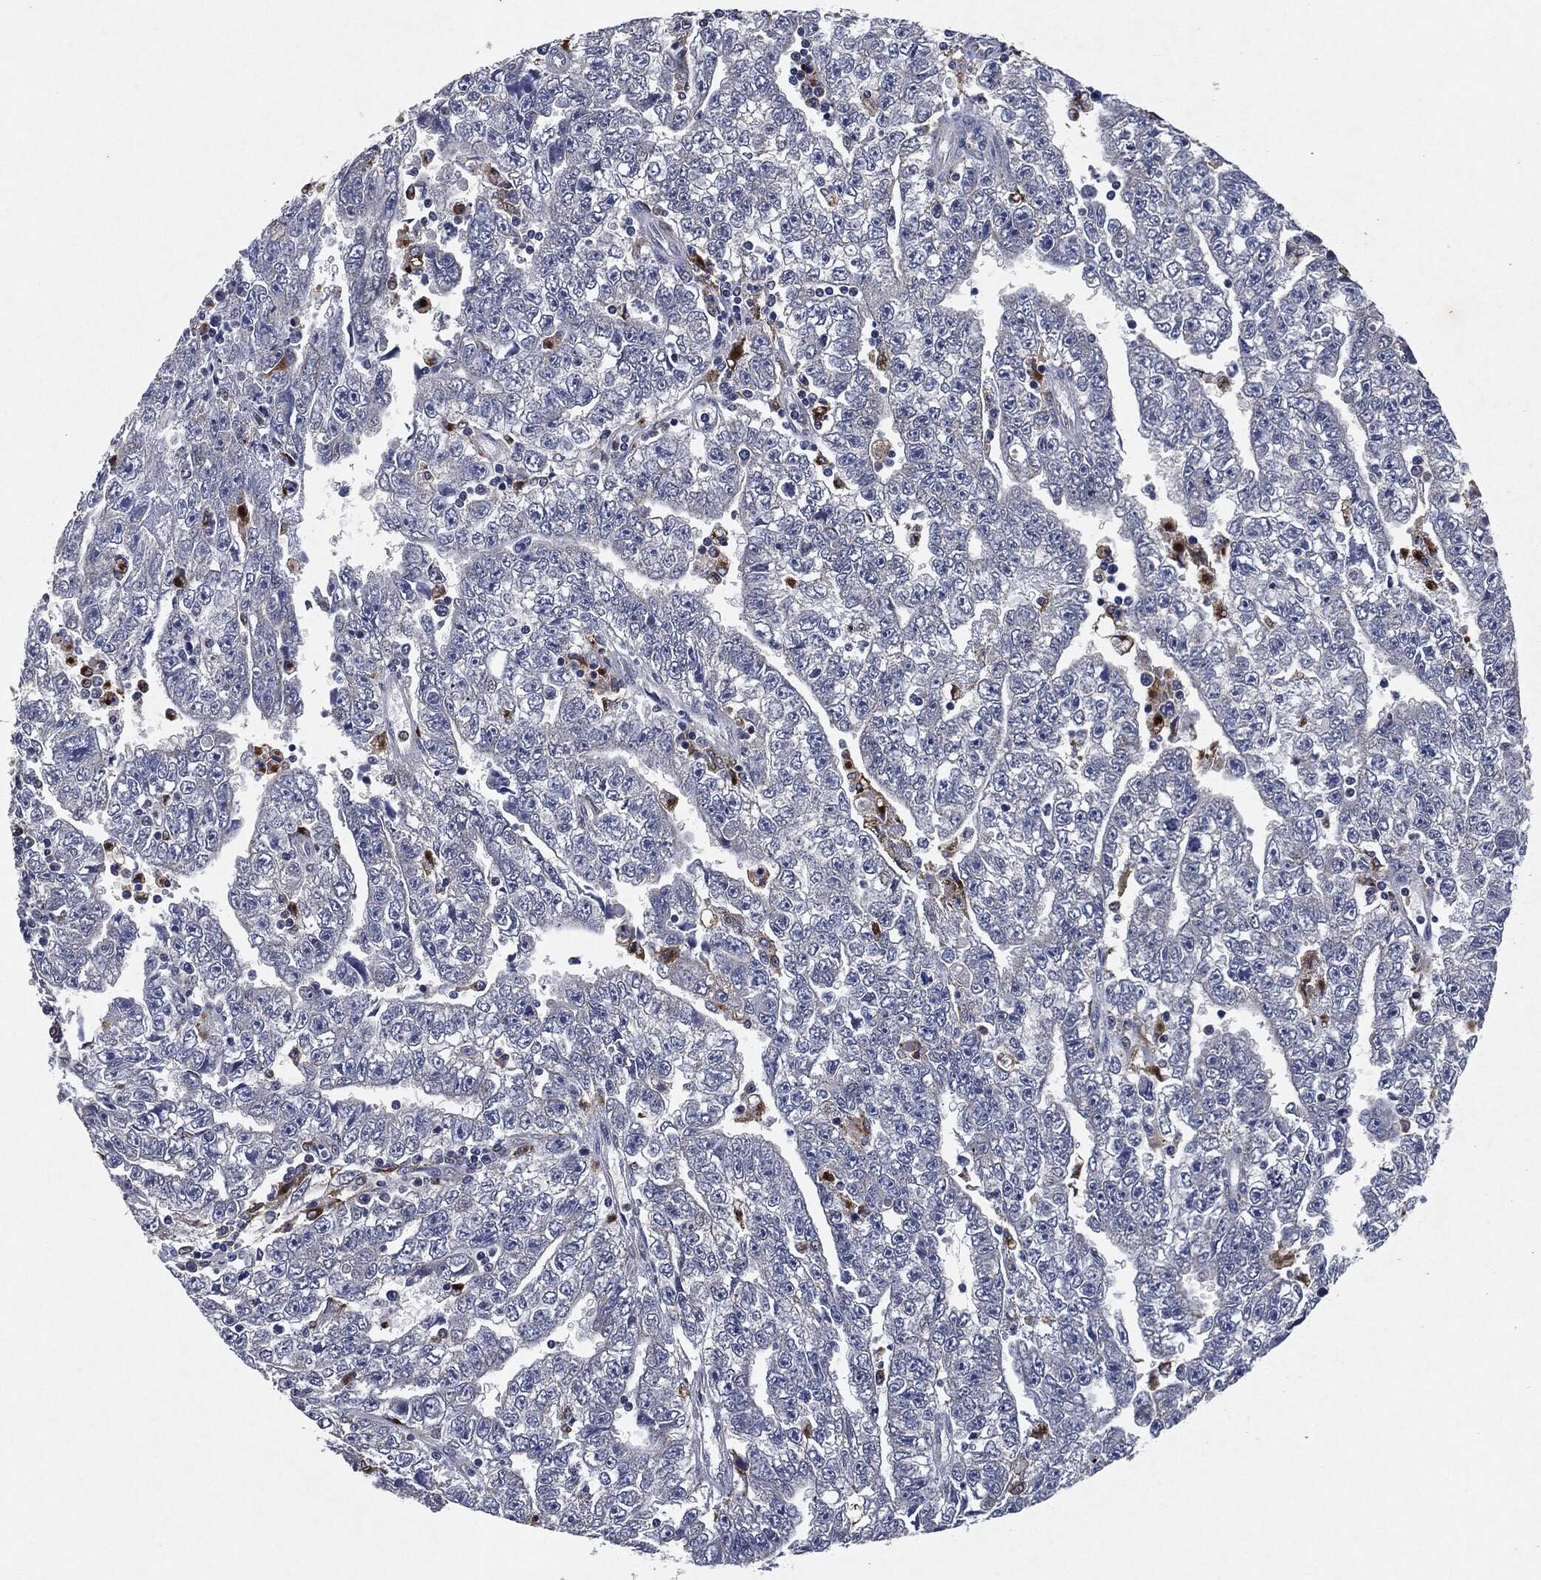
{"staining": {"intensity": "negative", "quantity": "none", "location": "none"}, "tissue": "testis cancer", "cell_type": "Tumor cells", "image_type": "cancer", "snomed": [{"axis": "morphology", "description": "Carcinoma, Embryonal, NOS"}, {"axis": "topography", "description": "Testis"}], "caption": "Testis cancer (embryonal carcinoma) was stained to show a protein in brown. There is no significant positivity in tumor cells. Nuclei are stained in blue.", "gene": "SLC31A2", "patient": {"sex": "male", "age": 25}}